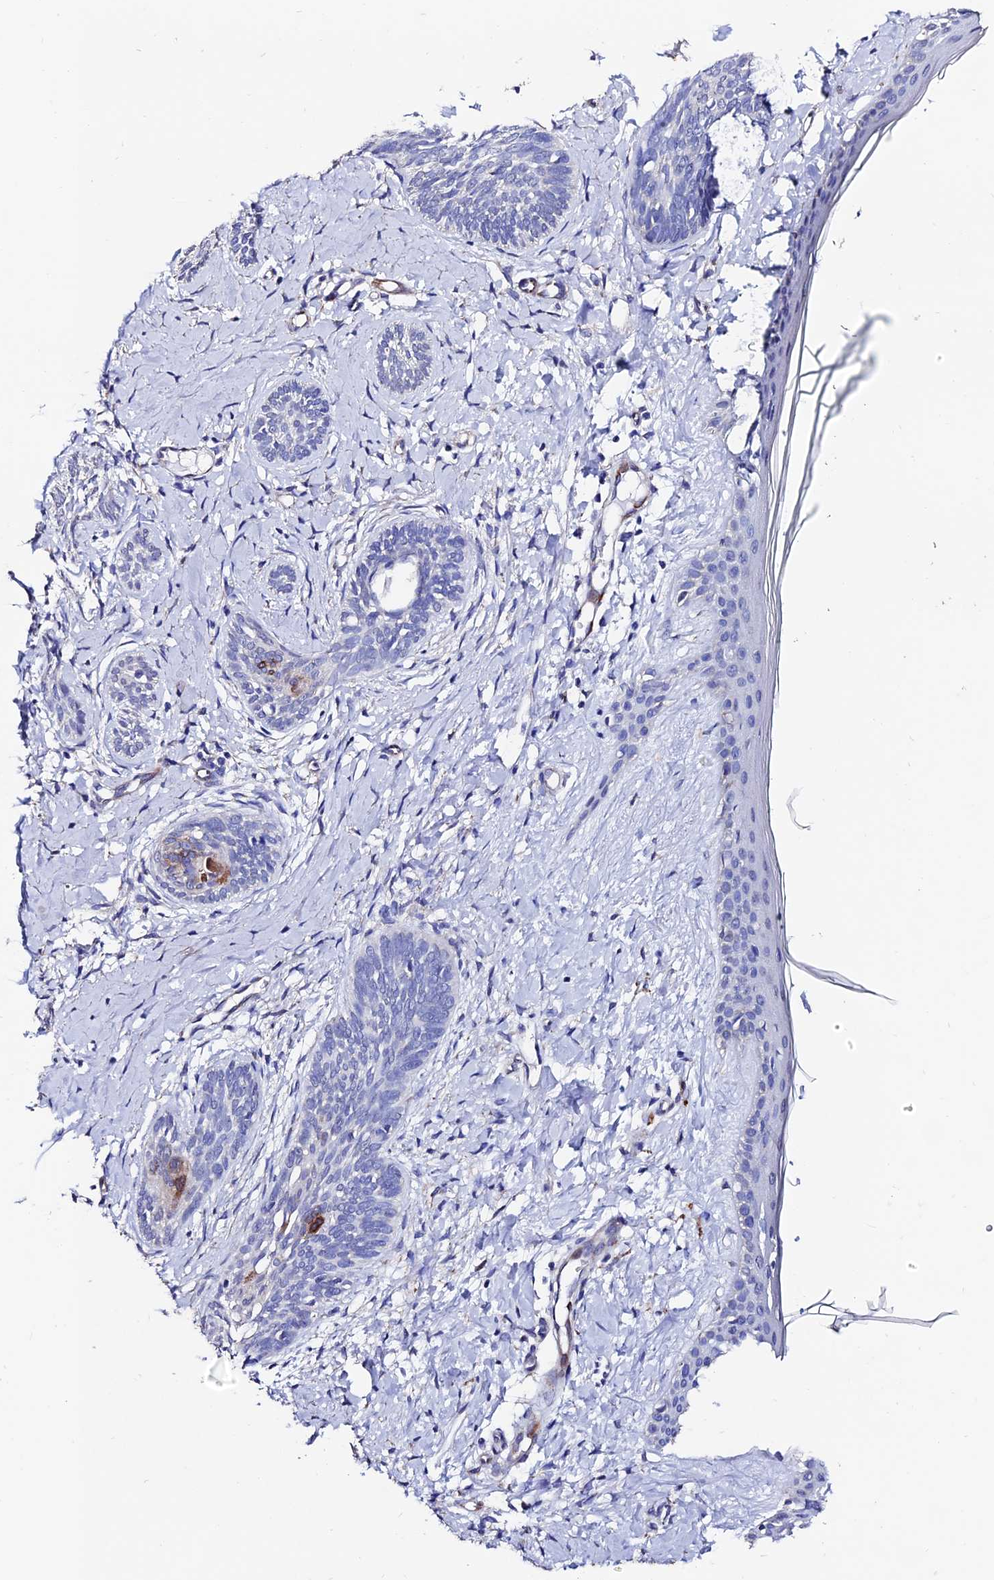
{"staining": {"intensity": "negative", "quantity": "none", "location": "none"}, "tissue": "skin cancer", "cell_type": "Tumor cells", "image_type": "cancer", "snomed": [{"axis": "morphology", "description": "Basal cell carcinoma"}, {"axis": "topography", "description": "Skin"}], "caption": "High power microscopy photomicrograph of an immunohistochemistry photomicrograph of basal cell carcinoma (skin), revealing no significant positivity in tumor cells.", "gene": "ESM1", "patient": {"sex": "female", "age": 81}}